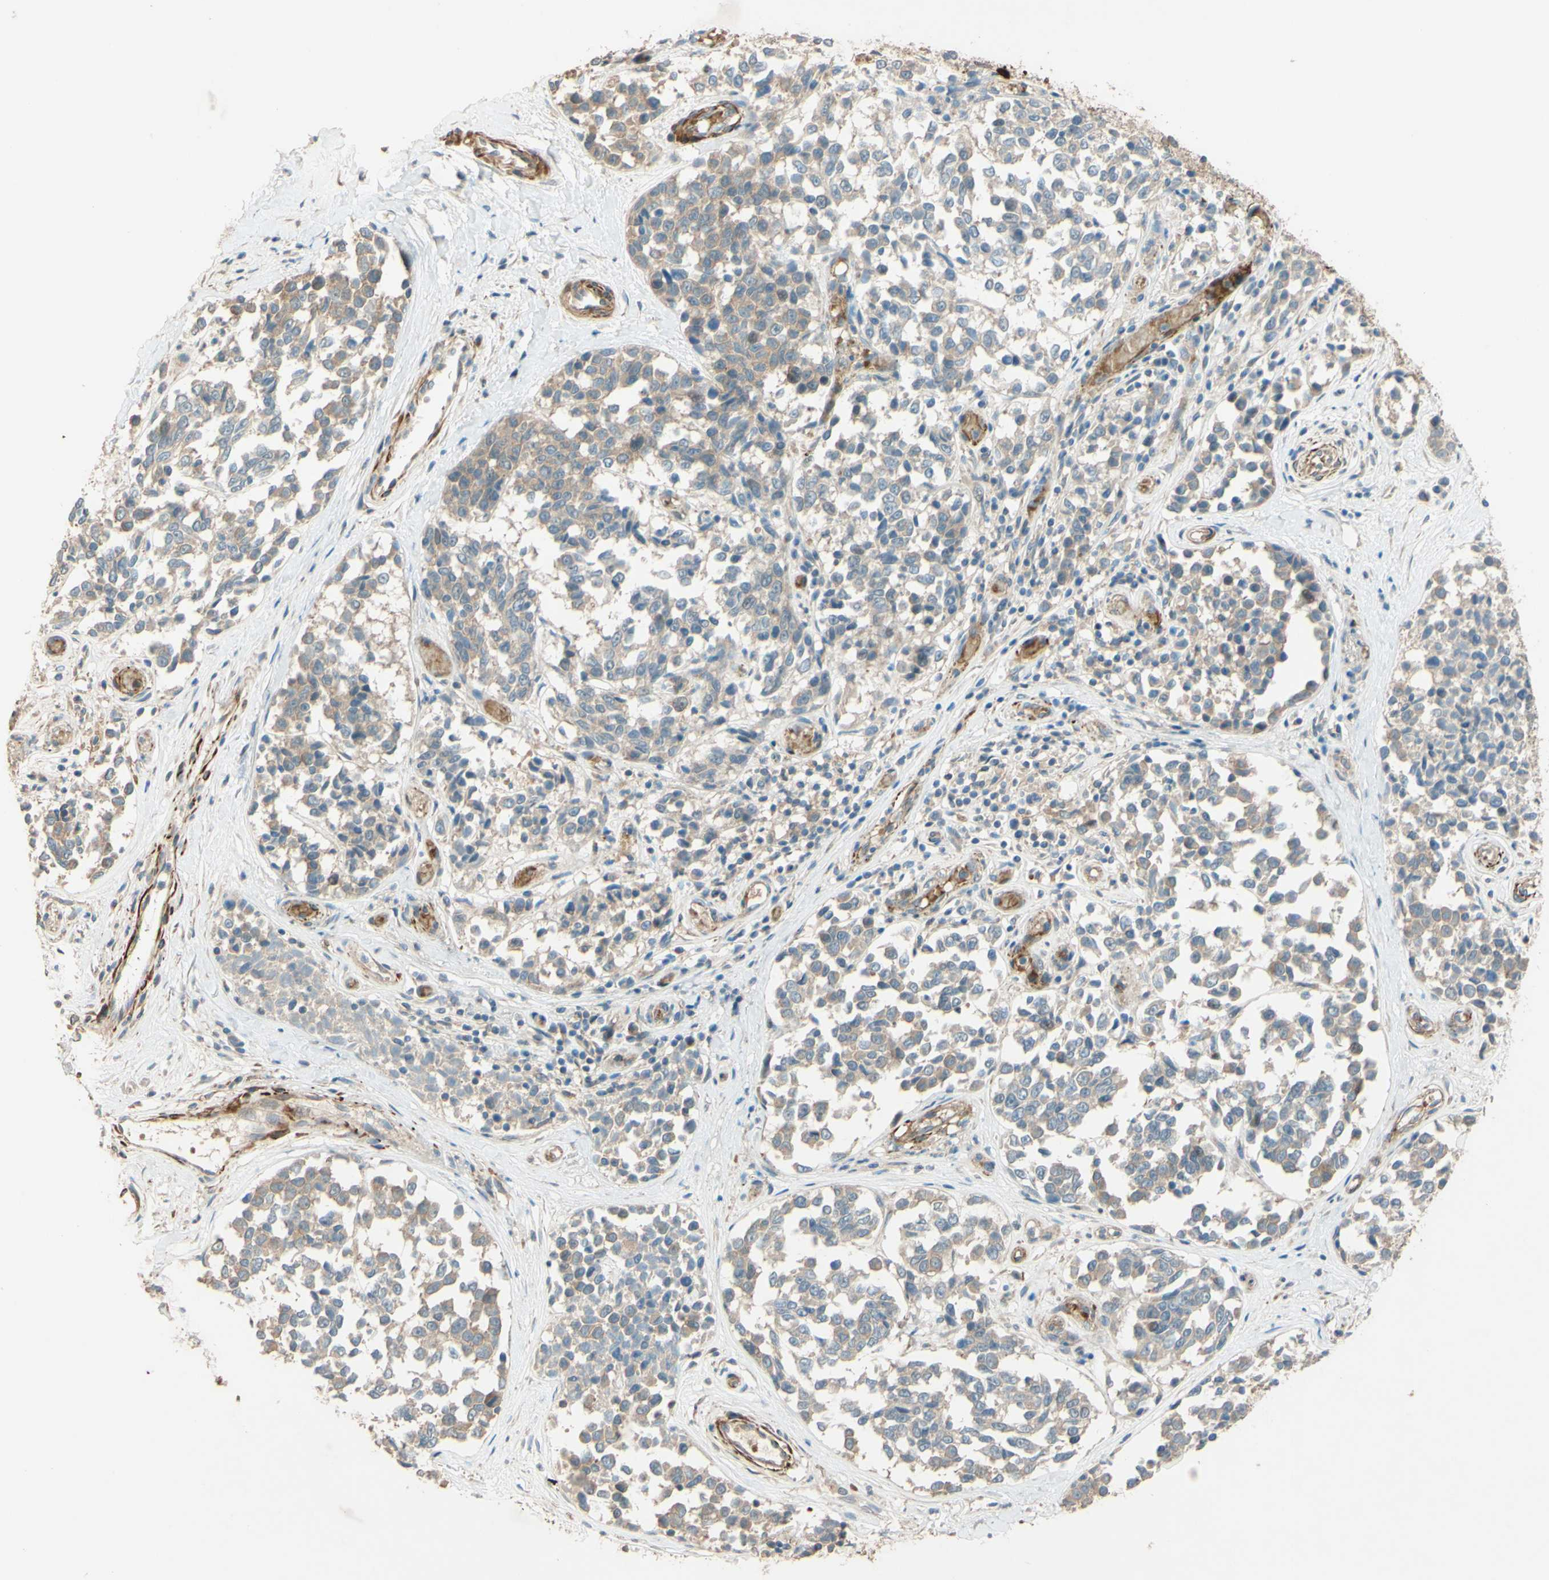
{"staining": {"intensity": "weak", "quantity": ">75%", "location": "cytoplasmic/membranous"}, "tissue": "melanoma", "cell_type": "Tumor cells", "image_type": "cancer", "snomed": [{"axis": "morphology", "description": "Malignant melanoma, NOS"}, {"axis": "topography", "description": "Skin"}], "caption": "Immunohistochemistry photomicrograph of human melanoma stained for a protein (brown), which exhibits low levels of weak cytoplasmic/membranous staining in approximately >75% of tumor cells.", "gene": "ADAM17", "patient": {"sex": "female", "age": 64}}